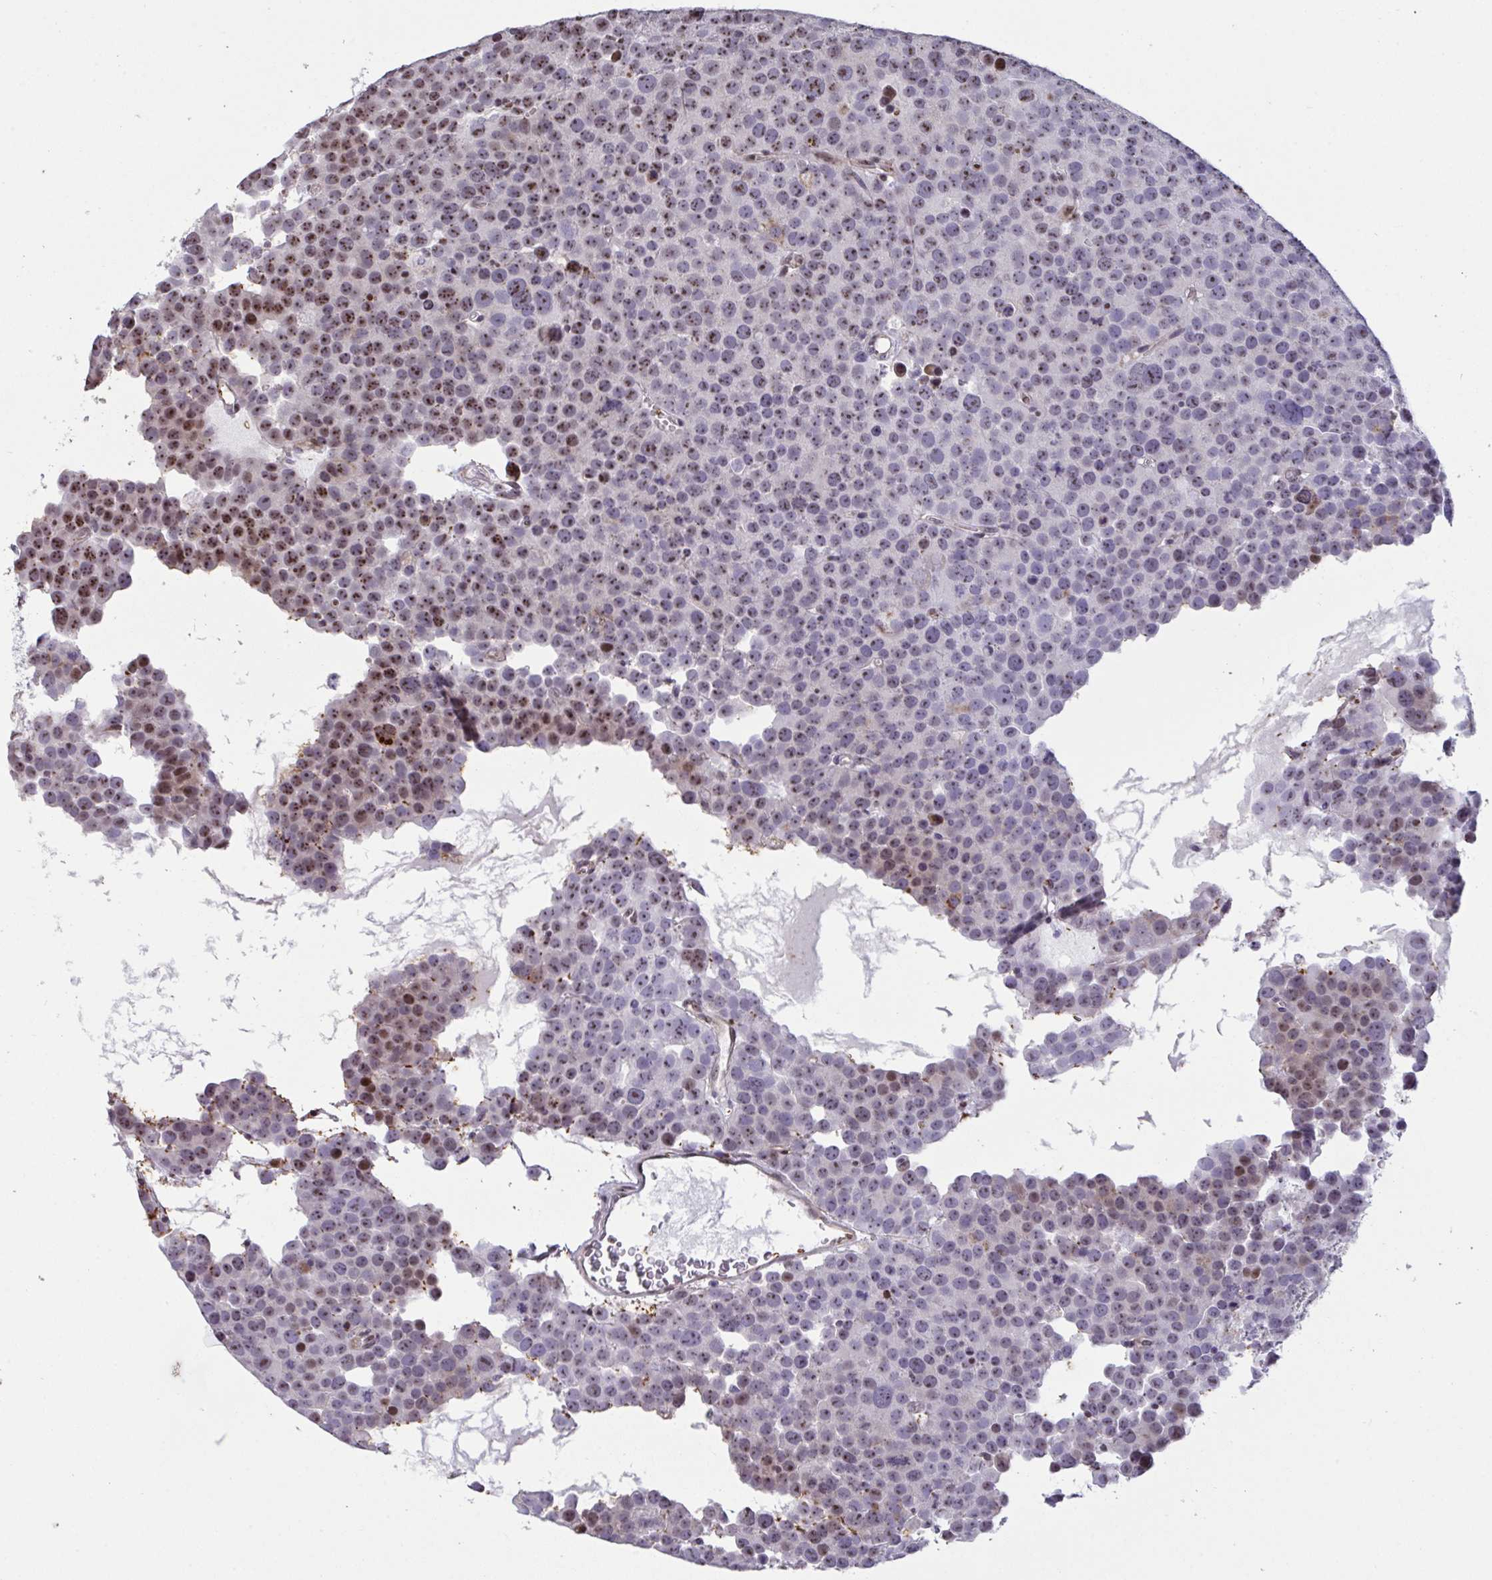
{"staining": {"intensity": "moderate", "quantity": ">75%", "location": "nuclear"}, "tissue": "testis cancer", "cell_type": "Tumor cells", "image_type": "cancer", "snomed": [{"axis": "morphology", "description": "Seminoma, NOS"}, {"axis": "topography", "description": "Testis"}], "caption": "Testis cancer (seminoma) was stained to show a protein in brown. There is medium levels of moderate nuclear expression in about >75% of tumor cells.", "gene": "PELI2", "patient": {"sex": "male", "age": 71}}